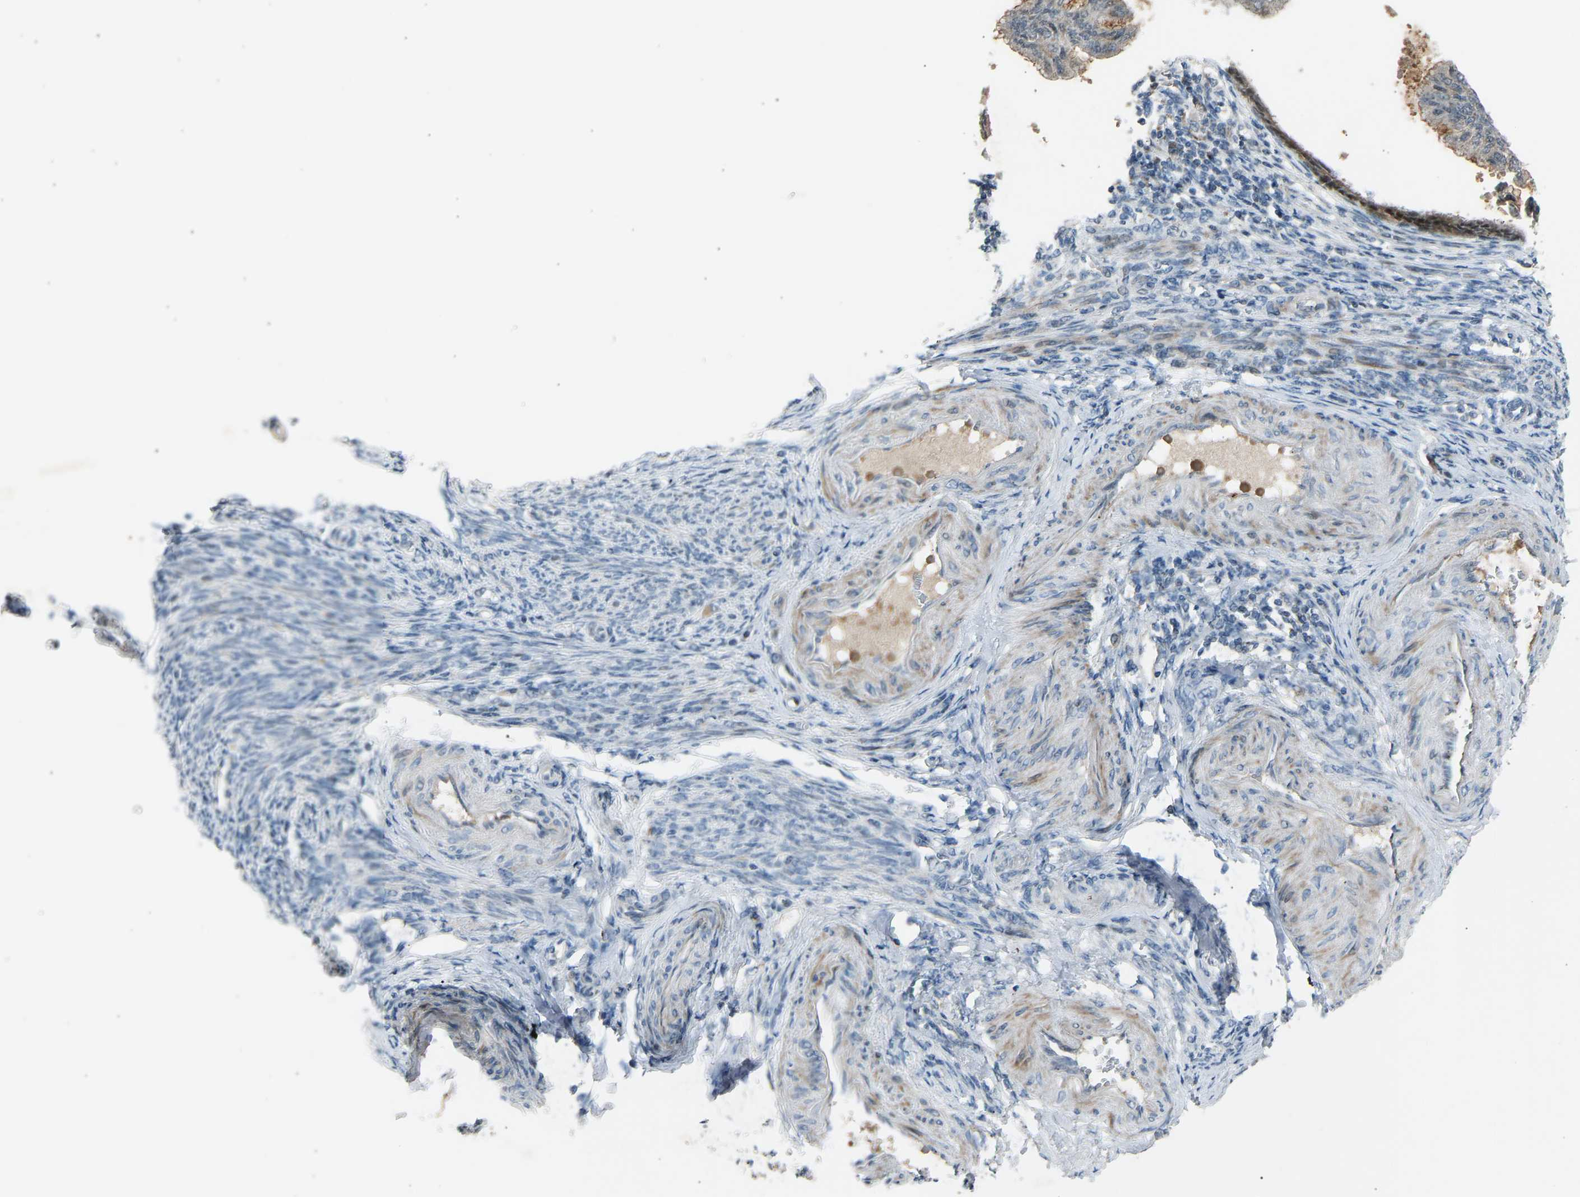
{"staining": {"intensity": "moderate", "quantity": "<25%", "location": "cytoplasmic/membranous,nuclear"}, "tissue": "endometrial cancer", "cell_type": "Tumor cells", "image_type": "cancer", "snomed": [{"axis": "morphology", "description": "Adenocarcinoma, NOS"}, {"axis": "topography", "description": "Endometrium"}], "caption": "Protein staining of adenocarcinoma (endometrial) tissue exhibits moderate cytoplasmic/membranous and nuclear positivity in about <25% of tumor cells. (IHC, brightfield microscopy, high magnification).", "gene": "VPS41", "patient": {"sex": "female", "age": 58}}